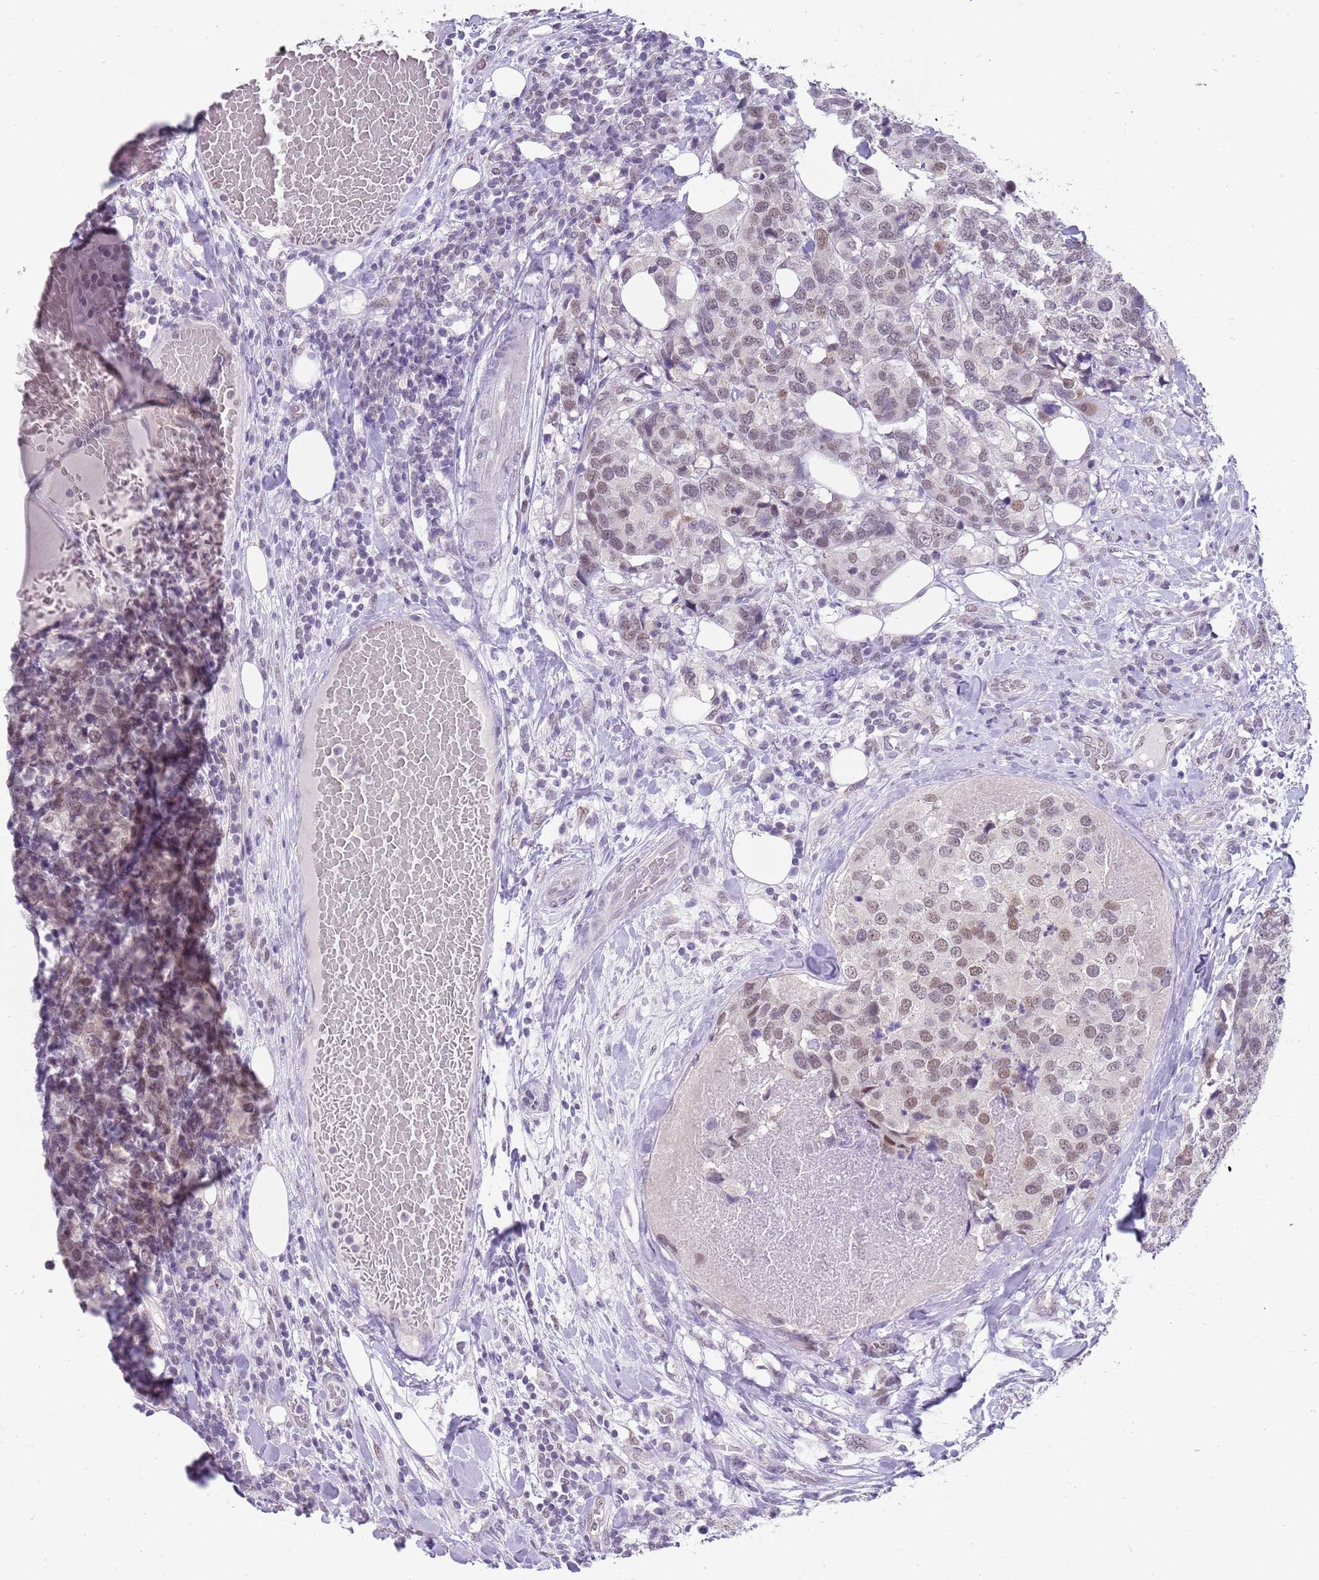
{"staining": {"intensity": "weak", "quantity": ">75%", "location": "nuclear"}, "tissue": "breast cancer", "cell_type": "Tumor cells", "image_type": "cancer", "snomed": [{"axis": "morphology", "description": "Lobular carcinoma"}, {"axis": "topography", "description": "Breast"}], "caption": "High-magnification brightfield microscopy of lobular carcinoma (breast) stained with DAB (brown) and counterstained with hematoxylin (blue). tumor cells exhibit weak nuclear expression is appreciated in approximately>75% of cells. The protein of interest is shown in brown color, while the nuclei are stained blue.", "gene": "SEPHS2", "patient": {"sex": "female", "age": 59}}